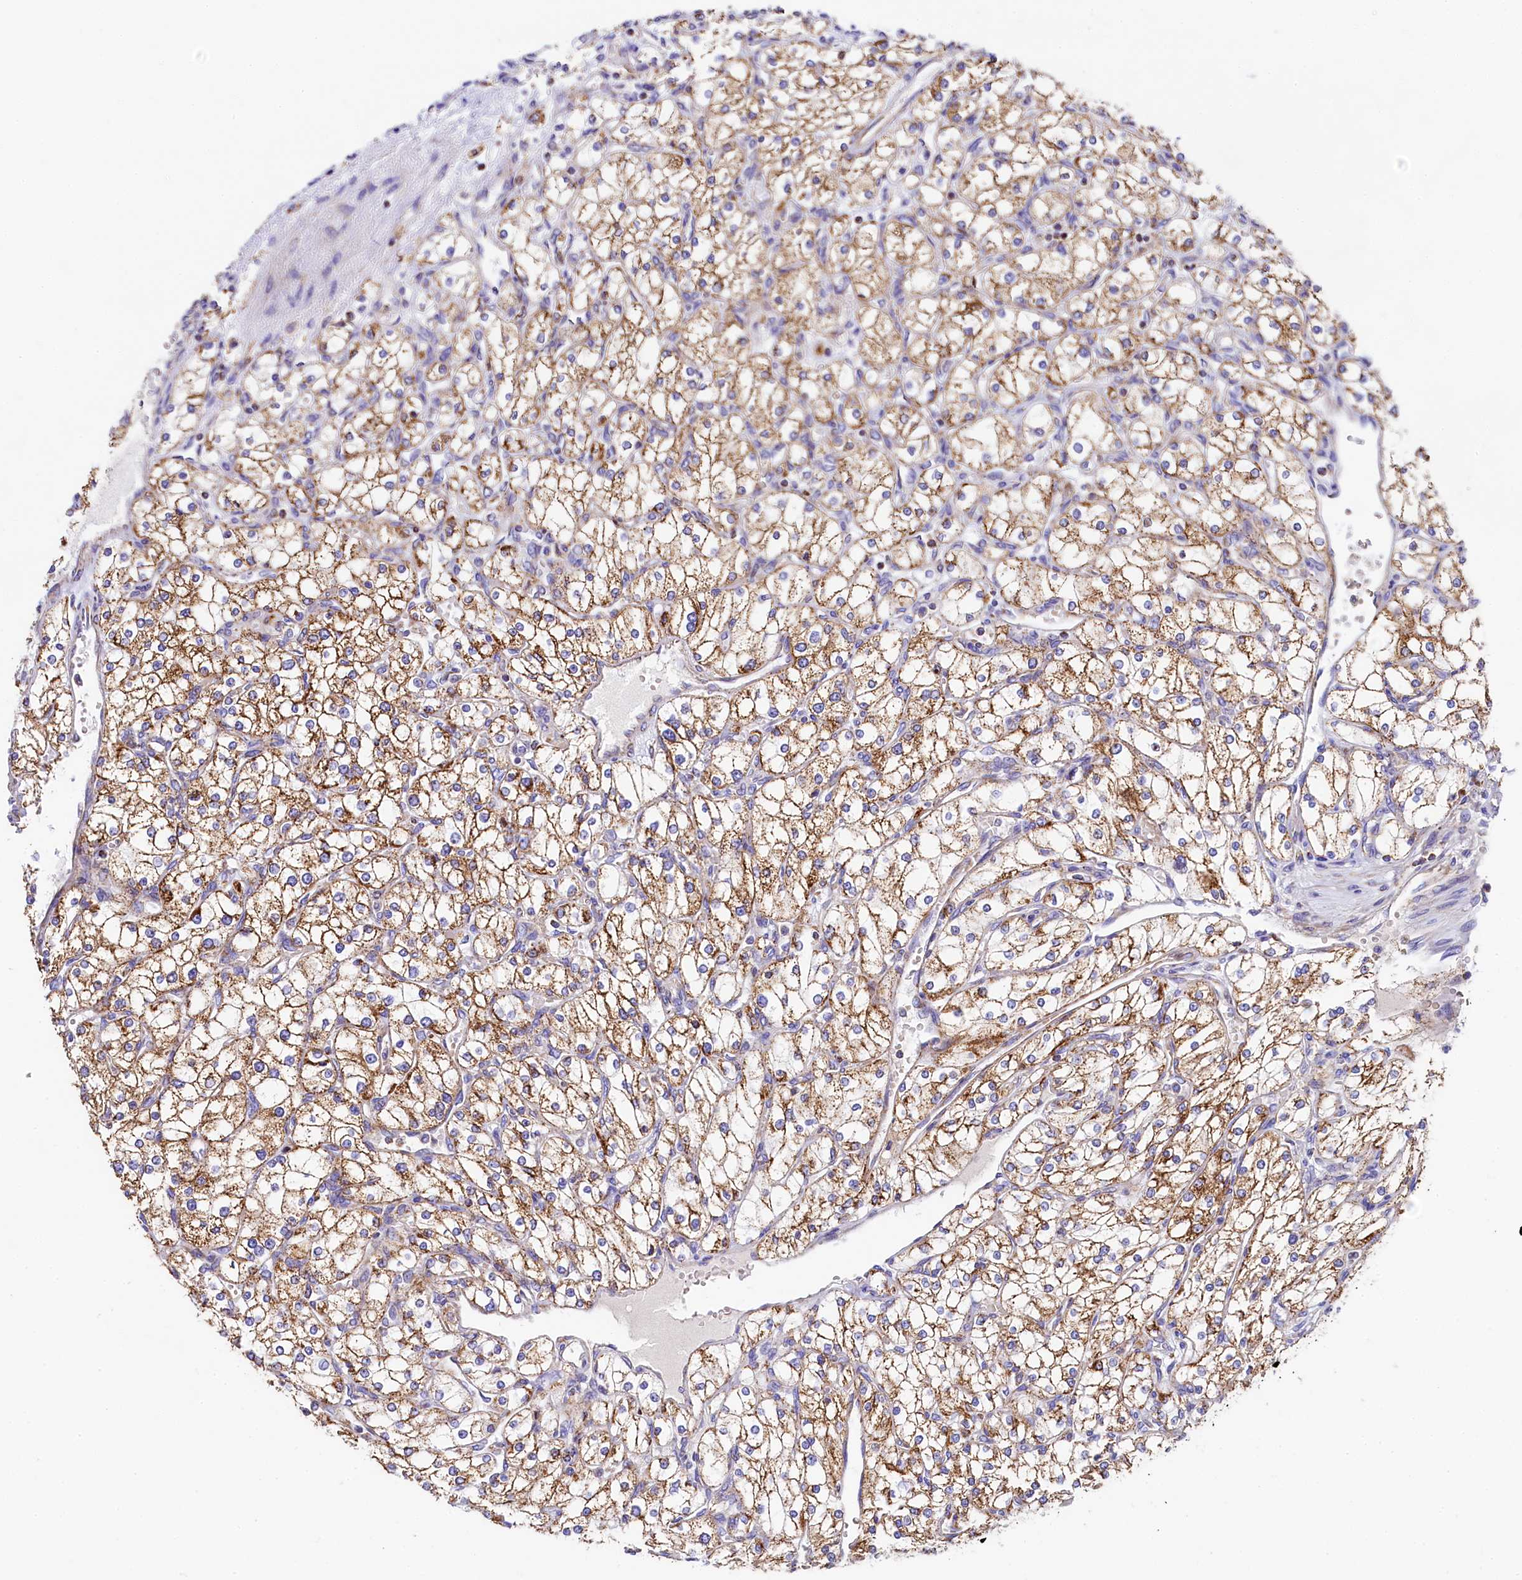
{"staining": {"intensity": "moderate", "quantity": ">75%", "location": "cytoplasmic/membranous"}, "tissue": "renal cancer", "cell_type": "Tumor cells", "image_type": "cancer", "snomed": [{"axis": "morphology", "description": "Adenocarcinoma, NOS"}, {"axis": "topography", "description": "Kidney"}], "caption": "The immunohistochemical stain shows moderate cytoplasmic/membranous staining in tumor cells of adenocarcinoma (renal) tissue.", "gene": "CLYBL", "patient": {"sex": "male", "age": 80}}